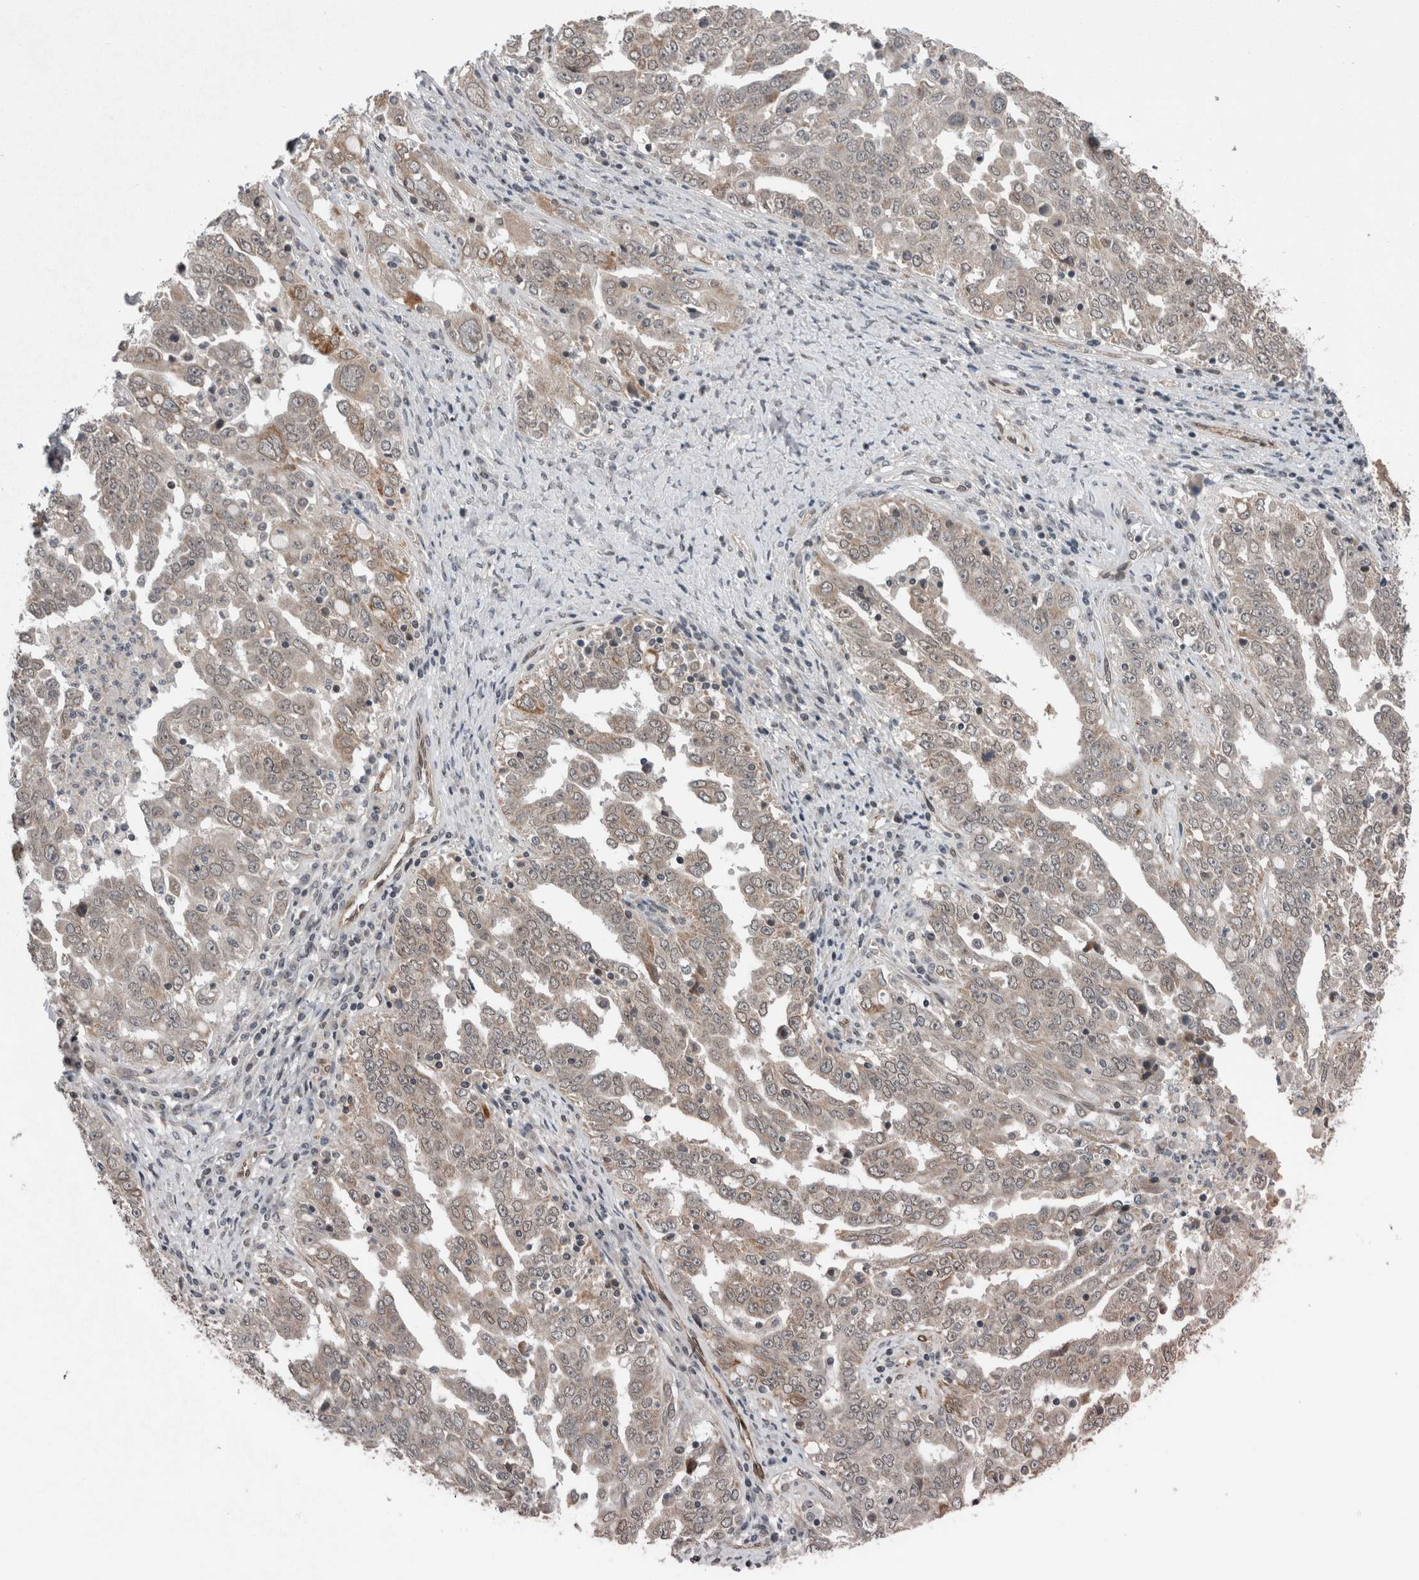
{"staining": {"intensity": "weak", "quantity": "<25%", "location": "cytoplasmic/membranous"}, "tissue": "ovarian cancer", "cell_type": "Tumor cells", "image_type": "cancer", "snomed": [{"axis": "morphology", "description": "Carcinoma, endometroid"}, {"axis": "topography", "description": "Ovary"}], "caption": "This is an IHC image of endometroid carcinoma (ovarian). There is no staining in tumor cells.", "gene": "ENY2", "patient": {"sex": "female", "age": 62}}